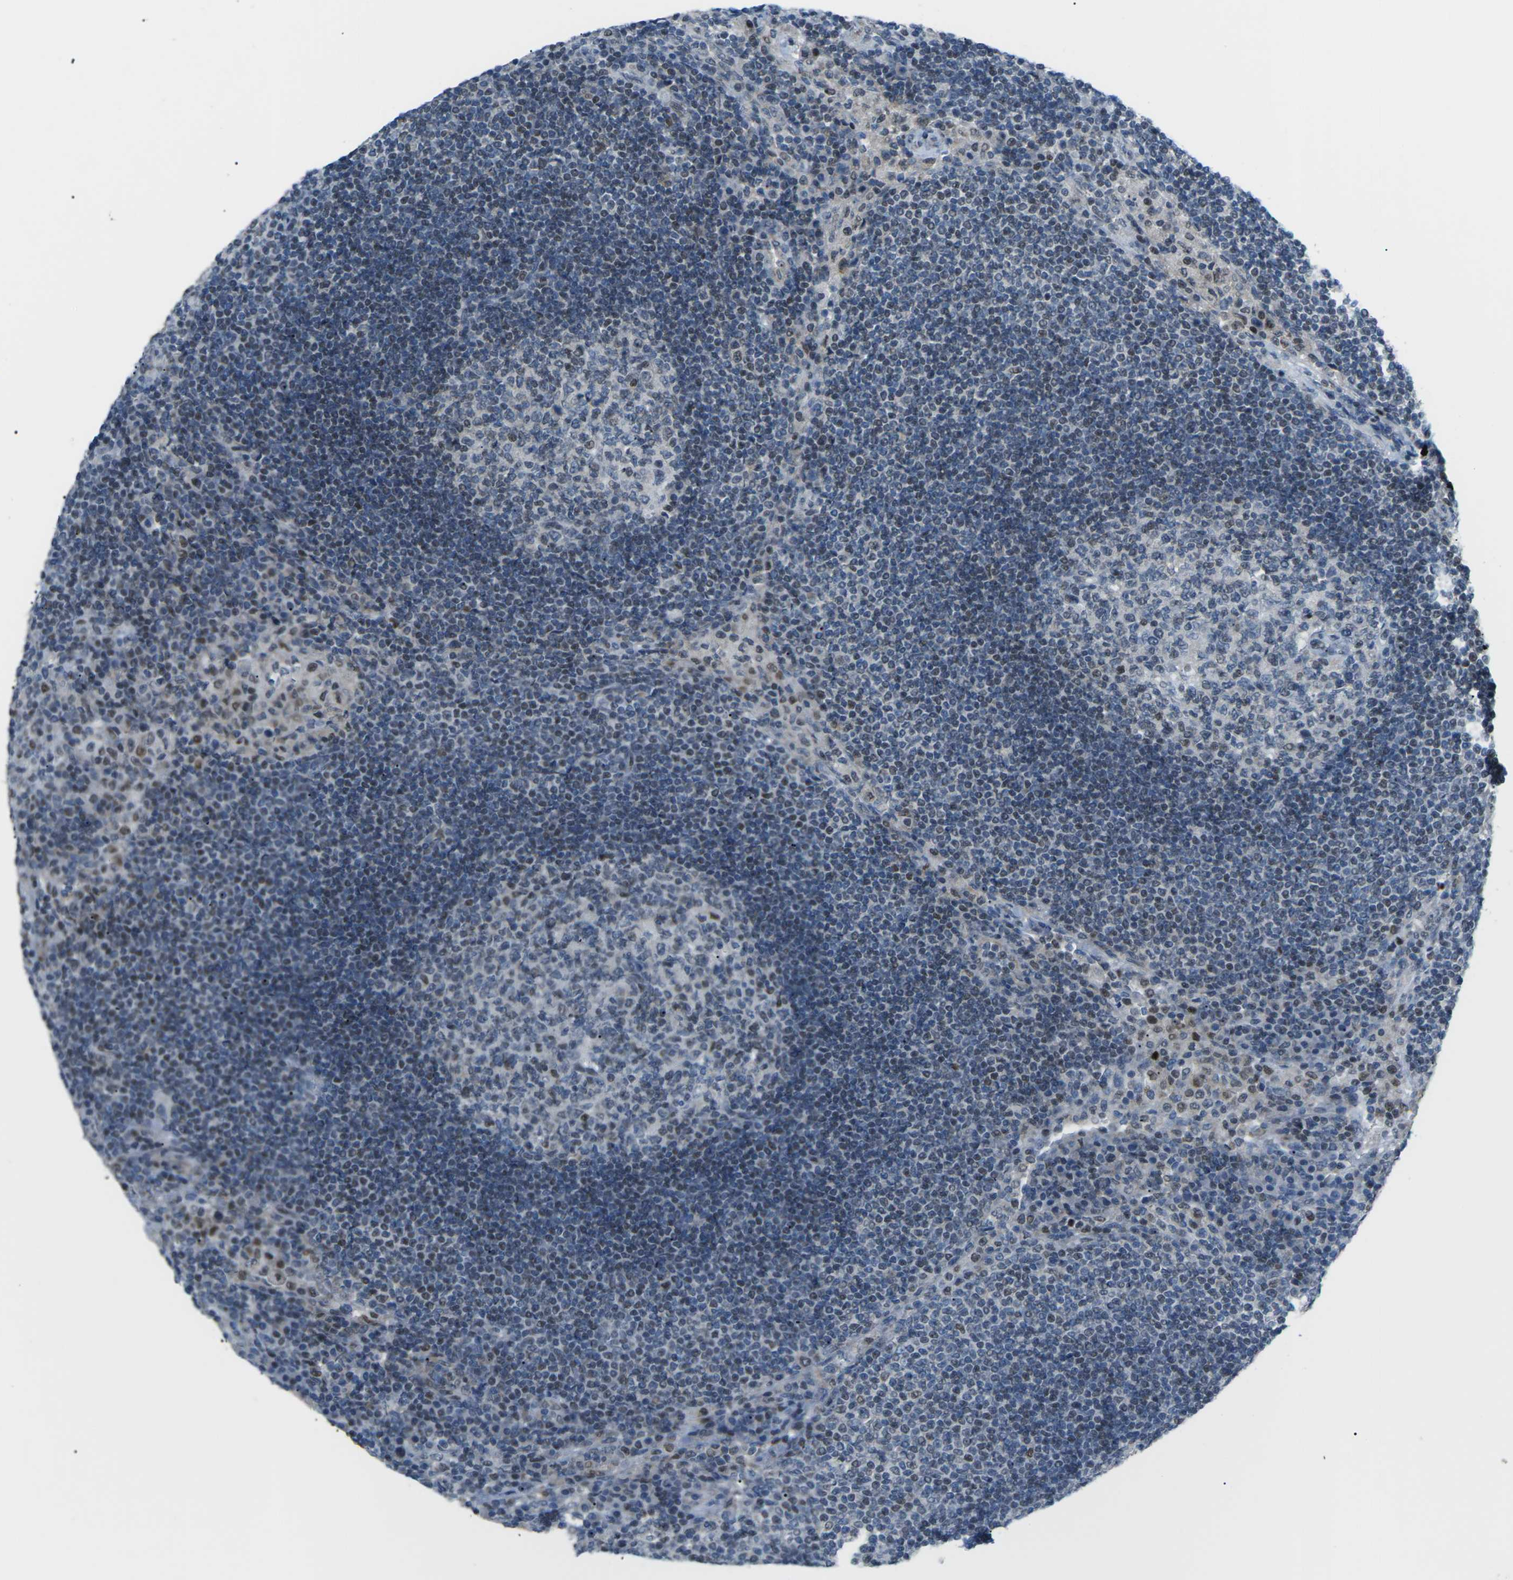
{"staining": {"intensity": "moderate", "quantity": "25%-75%", "location": "nuclear"}, "tissue": "lymph node", "cell_type": "Germinal center cells", "image_type": "normal", "snomed": [{"axis": "morphology", "description": "Normal tissue, NOS"}, {"axis": "topography", "description": "Lymph node"}], "caption": "The micrograph exhibits immunohistochemical staining of benign lymph node. There is moderate nuclear expression is seen in about 25%-75% of germinal center cells.", "gene": "MBNL1", "patient": {"sex": "female", "age": 53}}